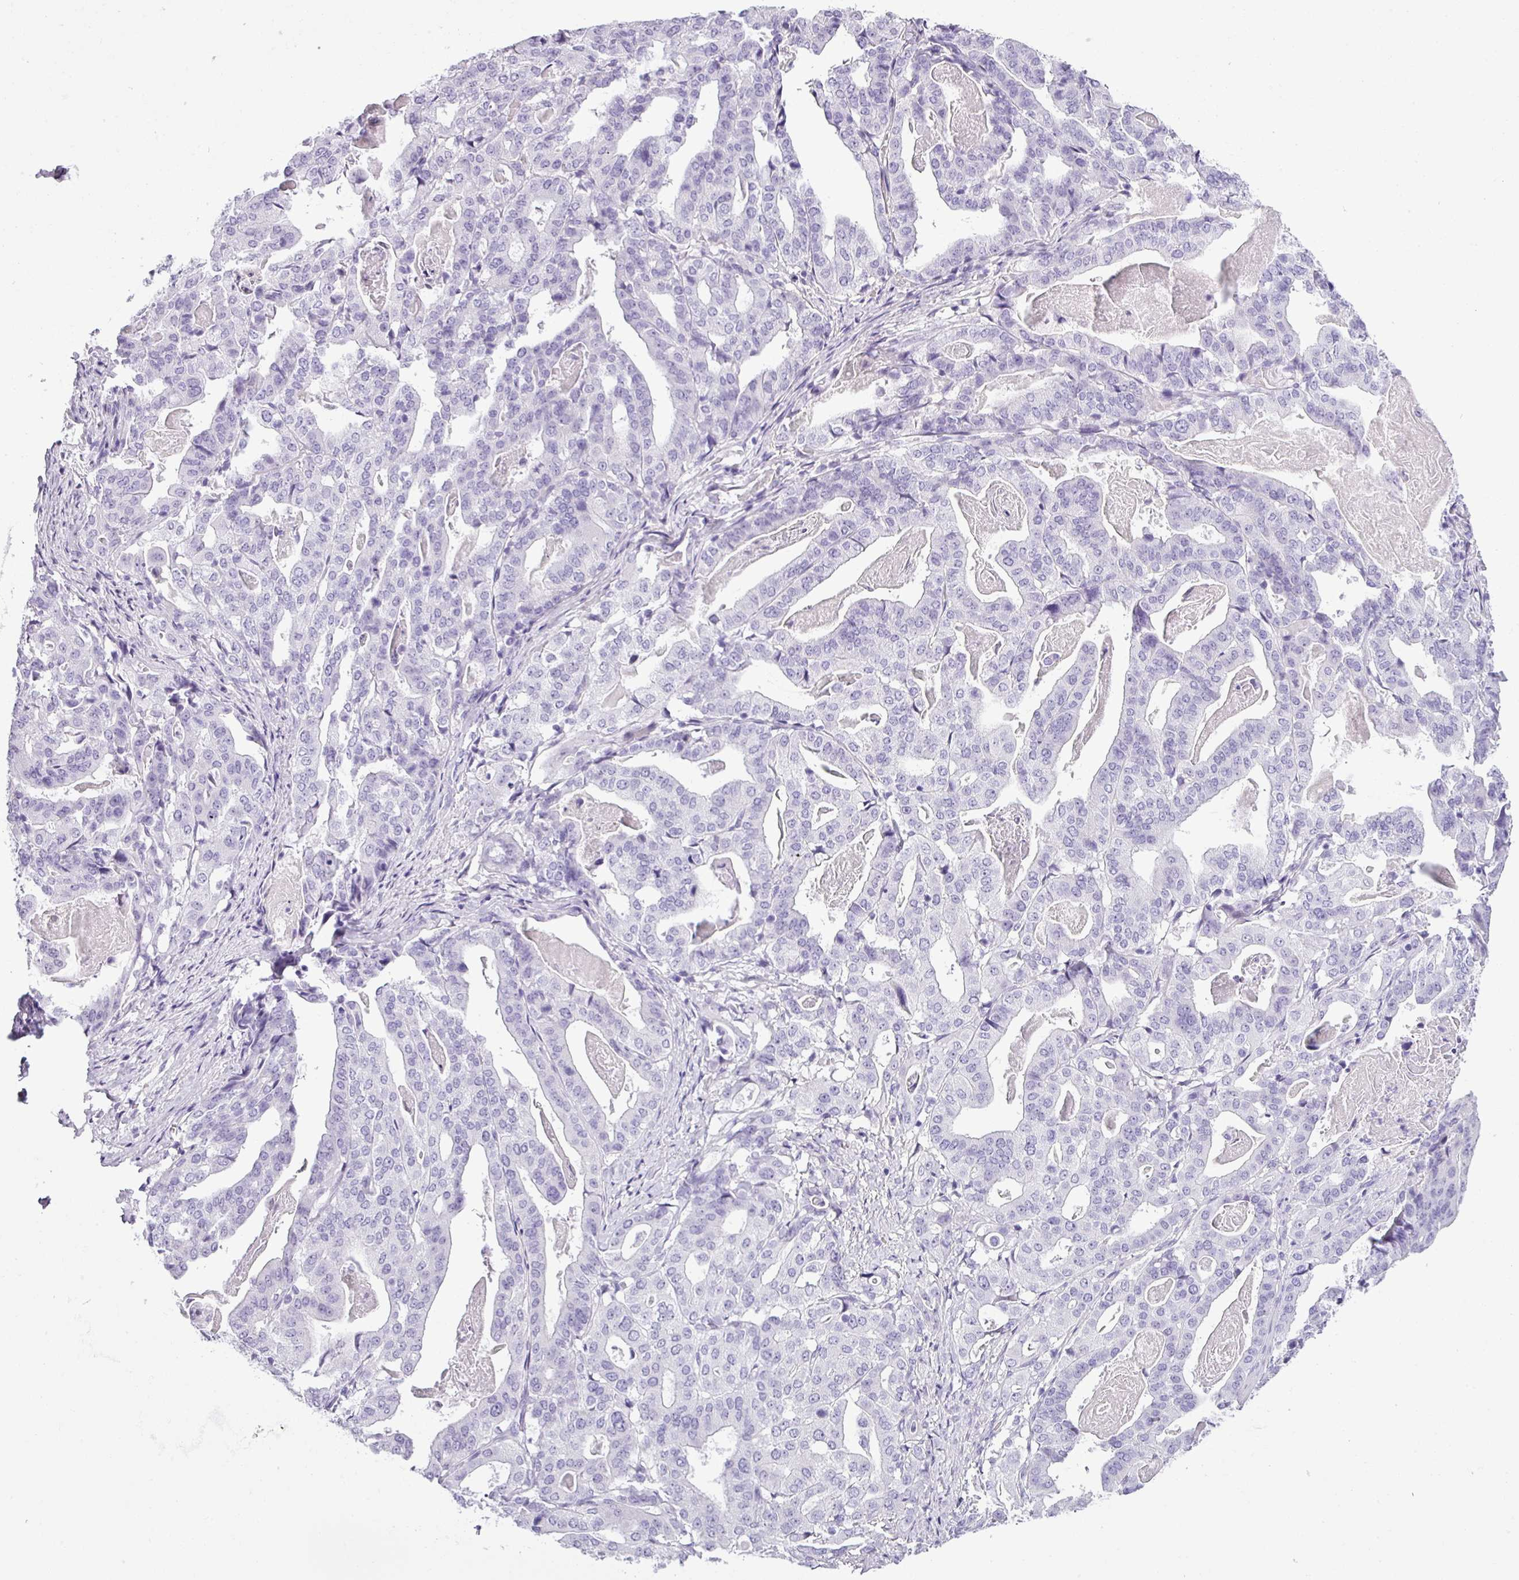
{"staining": {"intensity": "negative", "quantity": "none", "location": "none"}, "tissue": "stomach cancer", "cell_type": "Tumor cells", "image_type": "cancer", "snomed": [{"axis": "morphology", "description": "Adenocarcinoma, NOS"}, {"axis": "topography", "description": "Stomach"}], "caption": "Immunohistochemical staining of human stomach adenocarcinoma exhibits no significant positivity in tumor cells.", "gene": "CDH16", "patient": {"sex": "male", "age": 48}}